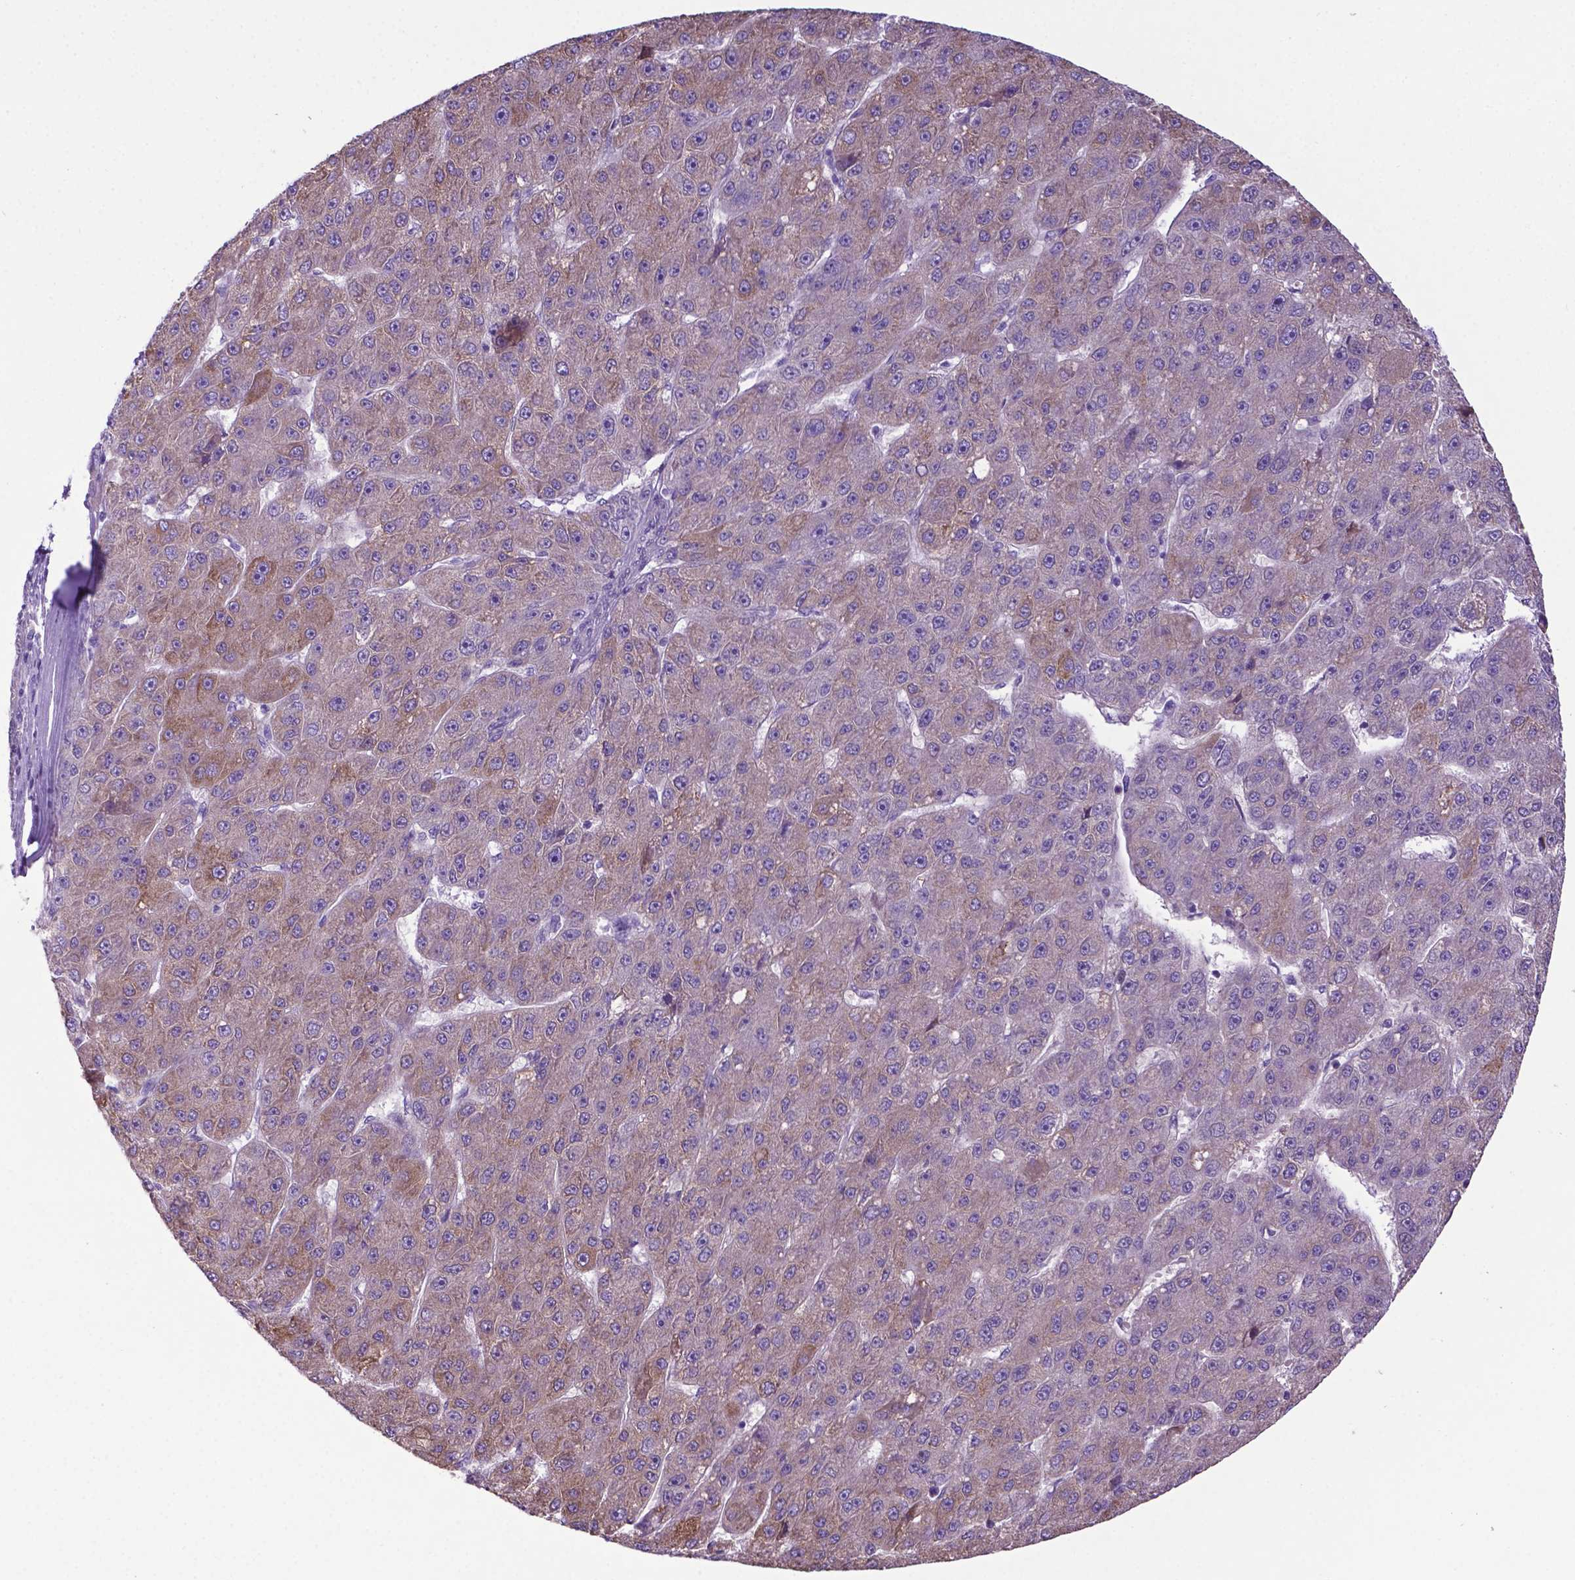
{"staining": {"intensity": "weak", "quantity": "25%-75%", "location": "cytoplasmic/membranous"}, "tissue": "liver cancer", "cell_type": "Tumor cells", "image_type": "cancer", "snomed": [{"axis": "morphology", "description": "Carcinoma, Hepatocellular, NOS"}, {"axis": "topography", "description": "Liver"}], "caption": "Immunohistochemical staining of hepatocellular carcinoma (liver) displays weak cytoplasmic/membranous protein positivity in about 25%-75% of tumor cells.", "gene": "ADRA2B", "patient": {"sex": "male", "age": 67}}